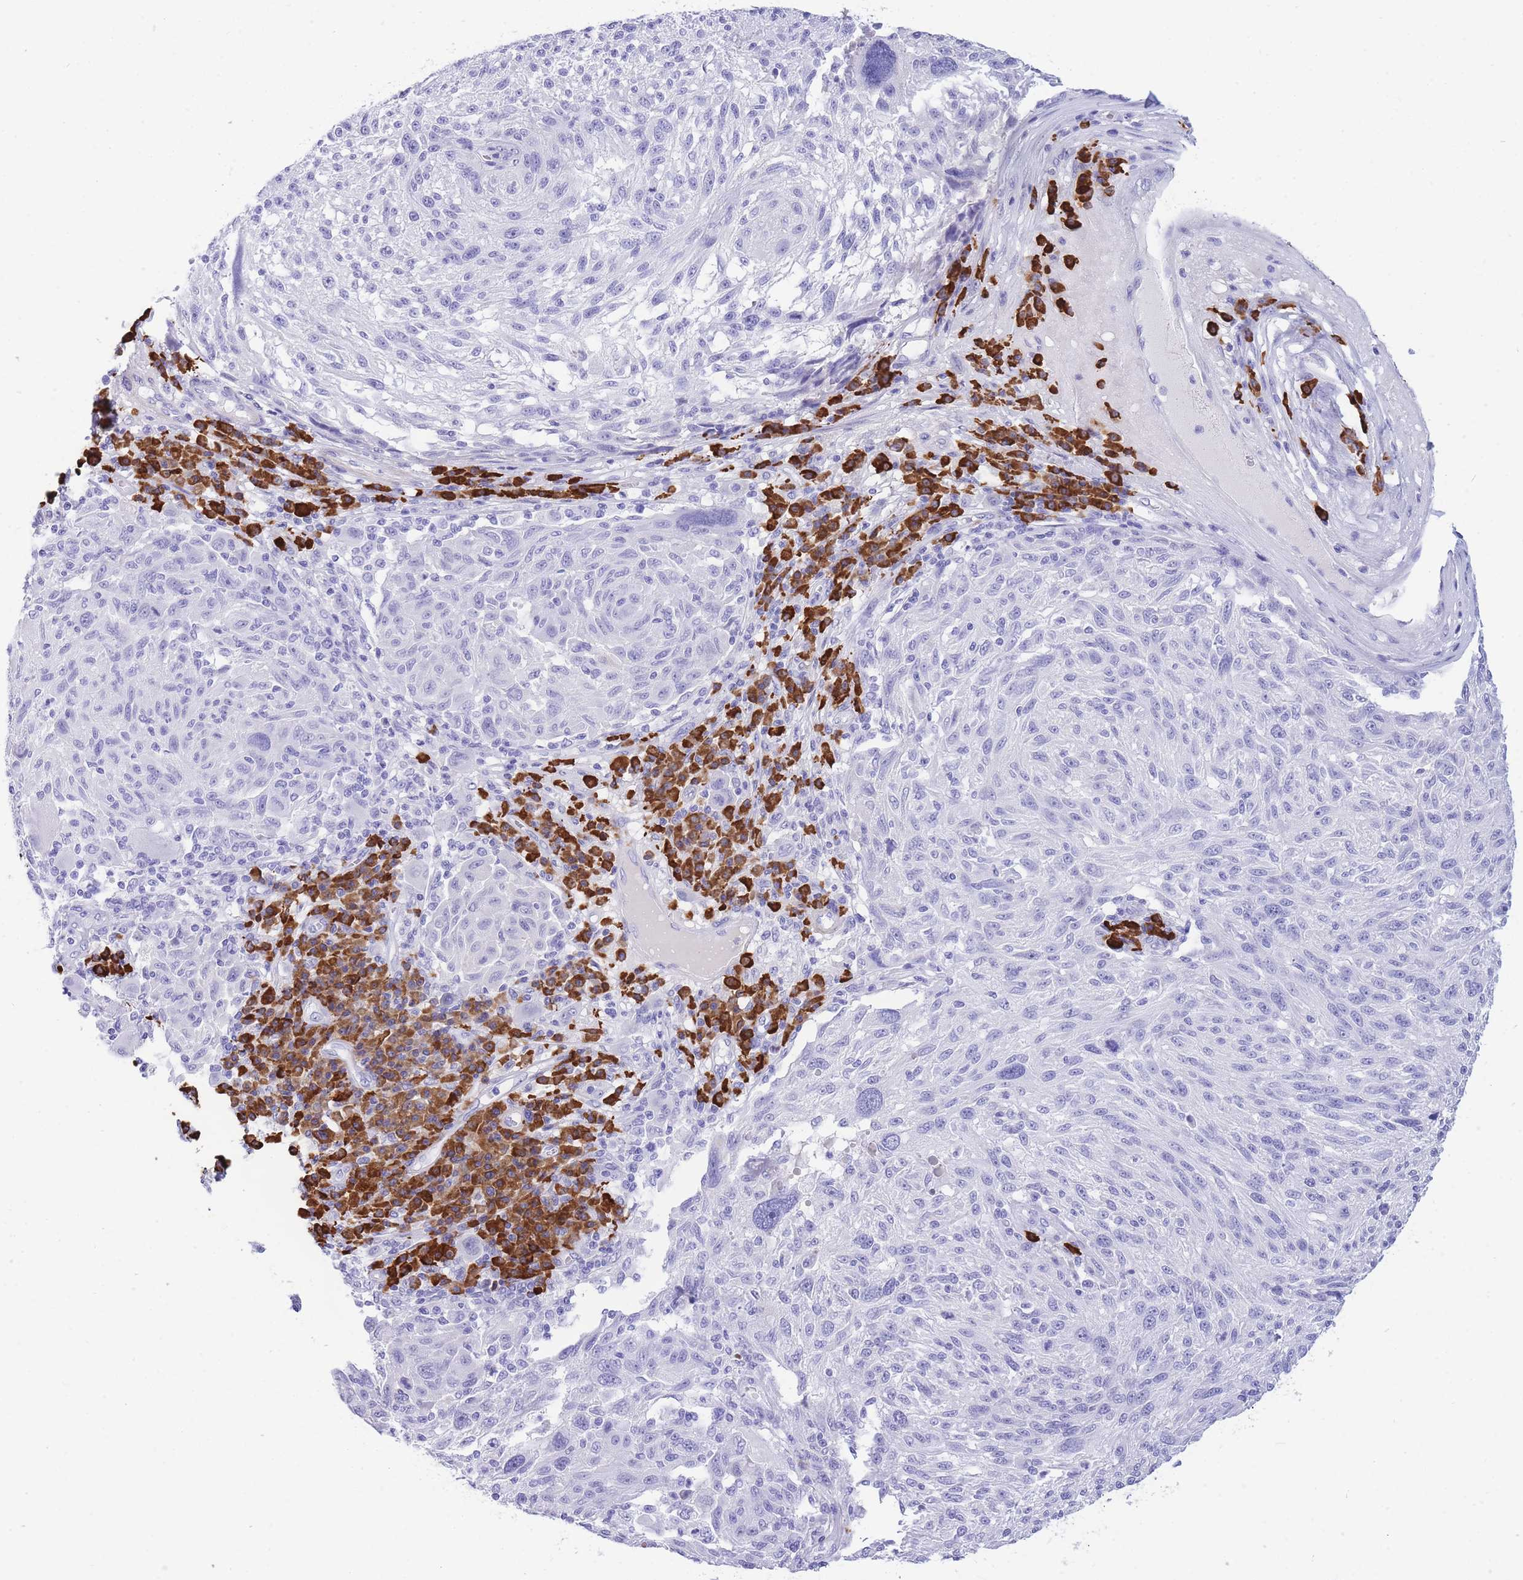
{"staining": {"intensity": "negative", "quantity": "none", "location": "none"}, "tissue": "melanoma", "cell_type": "Tumor cells", "image_type": "cancer", "snomed": [{"axis": "morphology", "description": "Malignant melanoma, NOS"}, {"axis": "topography", "description": "Skin"}], "caption": "IHC photomicrograph of melanoma stained for a protein (brown), which displays no staining in tumor cells.", "gene": "ZFP62", "patient": {"sex": "male", "age": 53}}